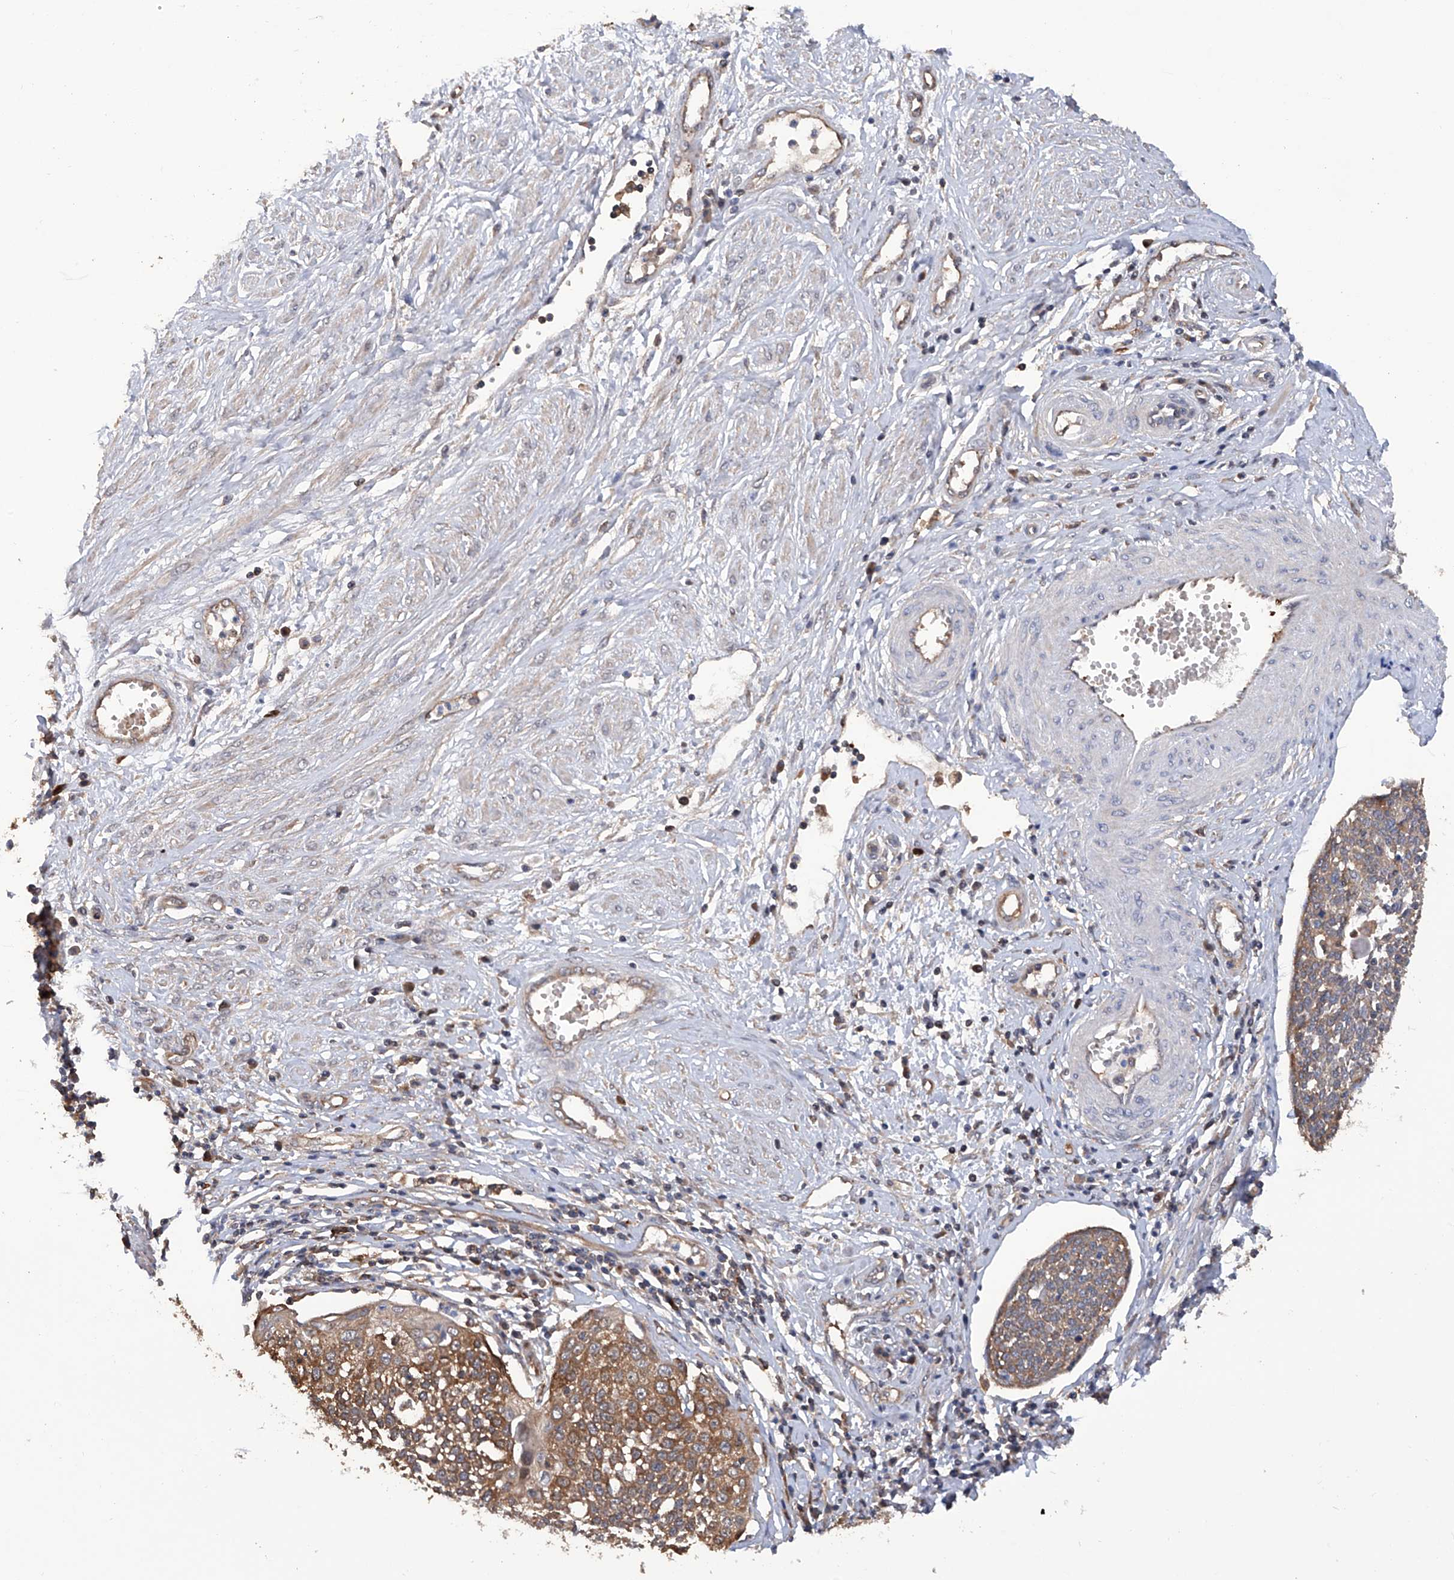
{"staining": {"intensity": "moderate", "quantity": ">75%", "location": "cytoplasmic/membranous"}, "tissue": "cervical cancer", "cell_type": "Tumor cells", "image_type": "cancer", "snomed": [{"axis": "morphology", "description": "Squamous cell carcinoma, NOS"}, {"axis": "topography", "description": "Cervix"}], "caption": "Tumor cells reveal medium levels of moderate cytoplasmic/membranous positivity in about >75% of cells in cervical cancer.", "gene": "NUDT17", "patient": {"sex": "female", "age": 34}}